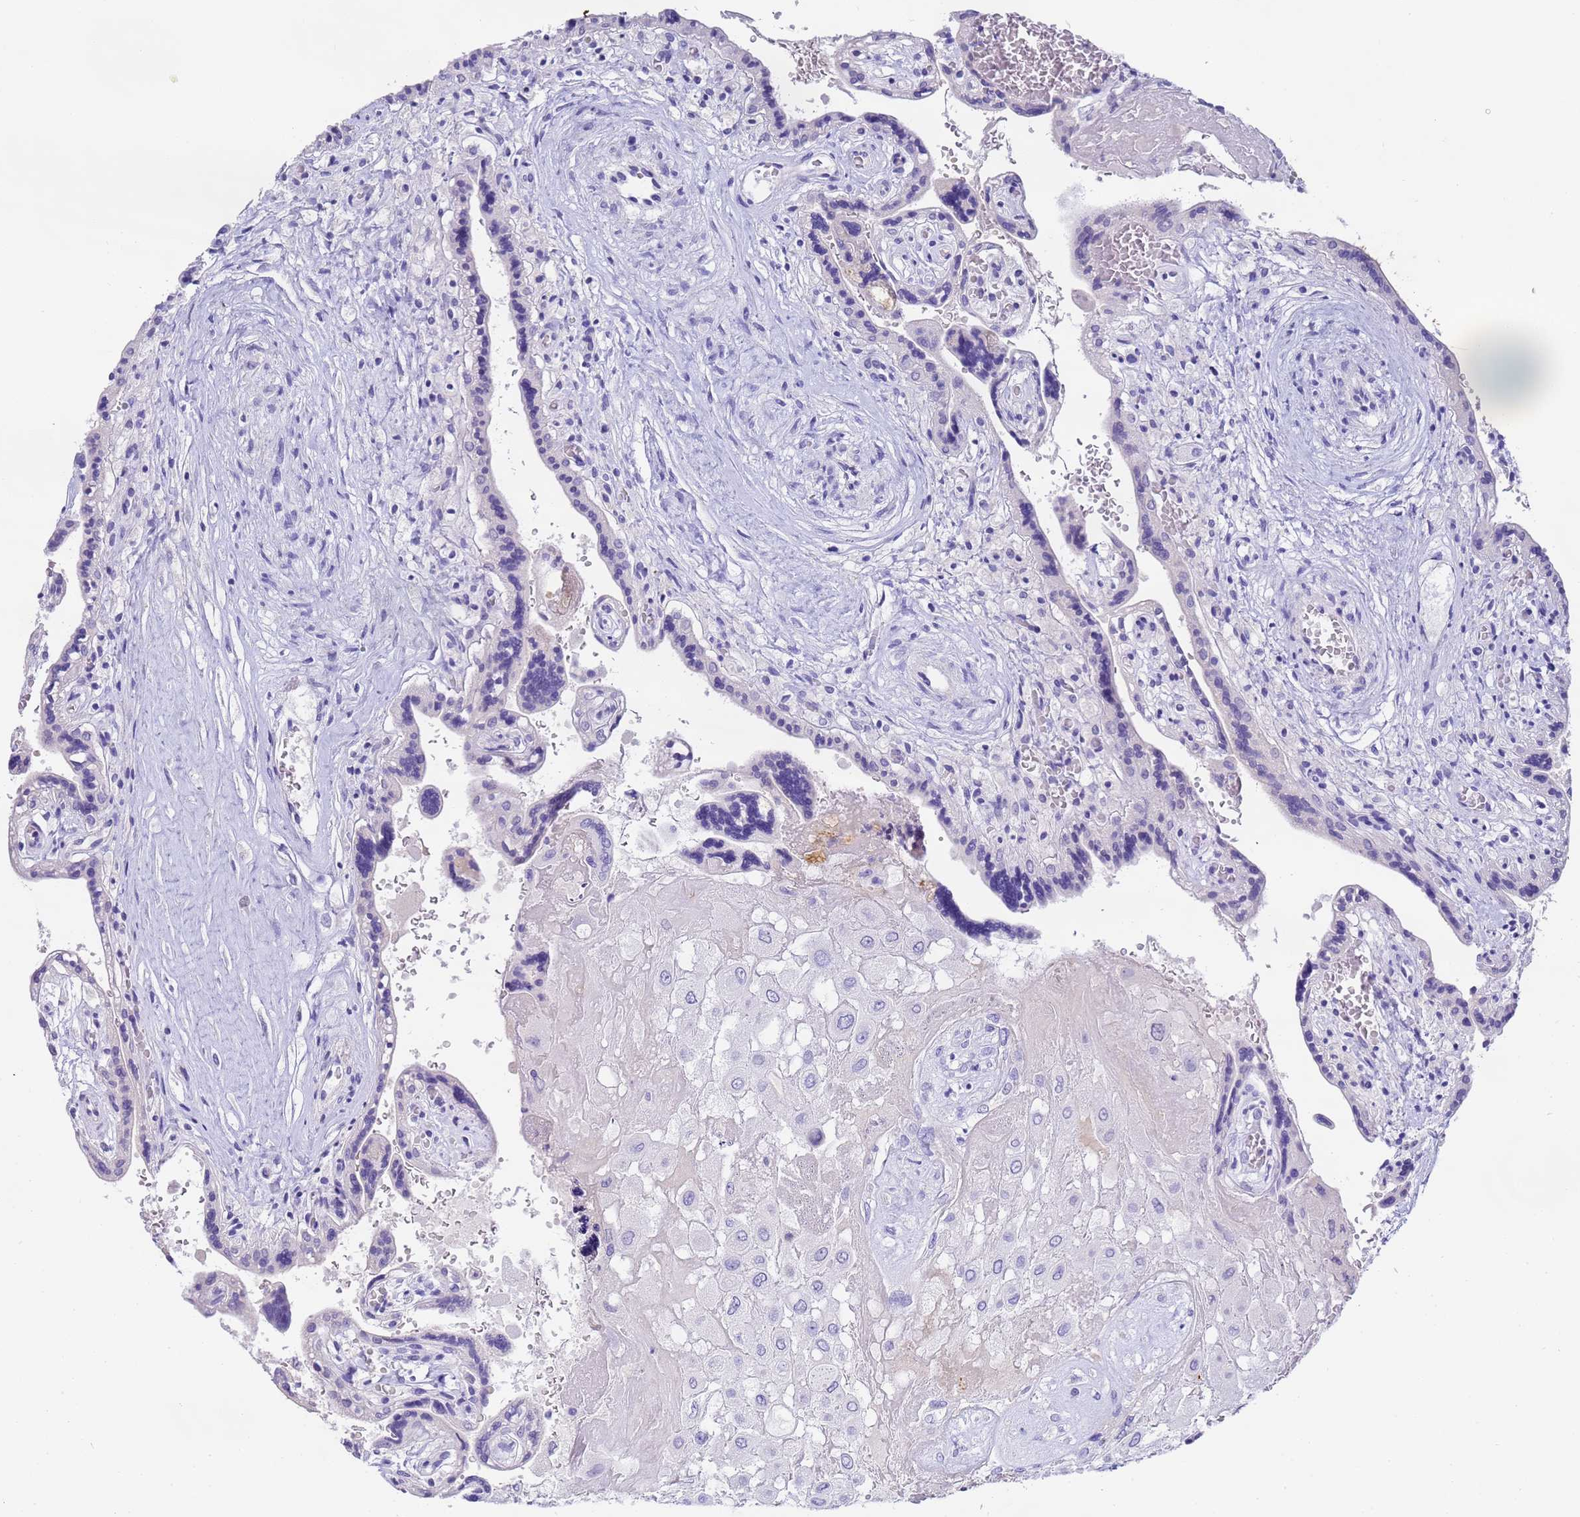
{"staining": {"intensity": "negative", "quantity": "none", "location": "none"}, "tissue": "placenta", "cell_type": "Decidual cells", "image_type": "normal", "snomed": [{"axis": "morphology", "description": "Normal tissue, NOS"}, {"axis": "topography", "description": "Placenta"}], "caption": "The immunohistochemistry (IHC) micrograph has no significant expression in decidual cells of placenta. Brightfield microscopy of IHC stained with DAB (3,3'-diaminobenzidine) (brown) and hematoxylin (blue), captured at high magnification.", "gene": "CFHR1", "patient": {"sex": "female", "age": 37}}